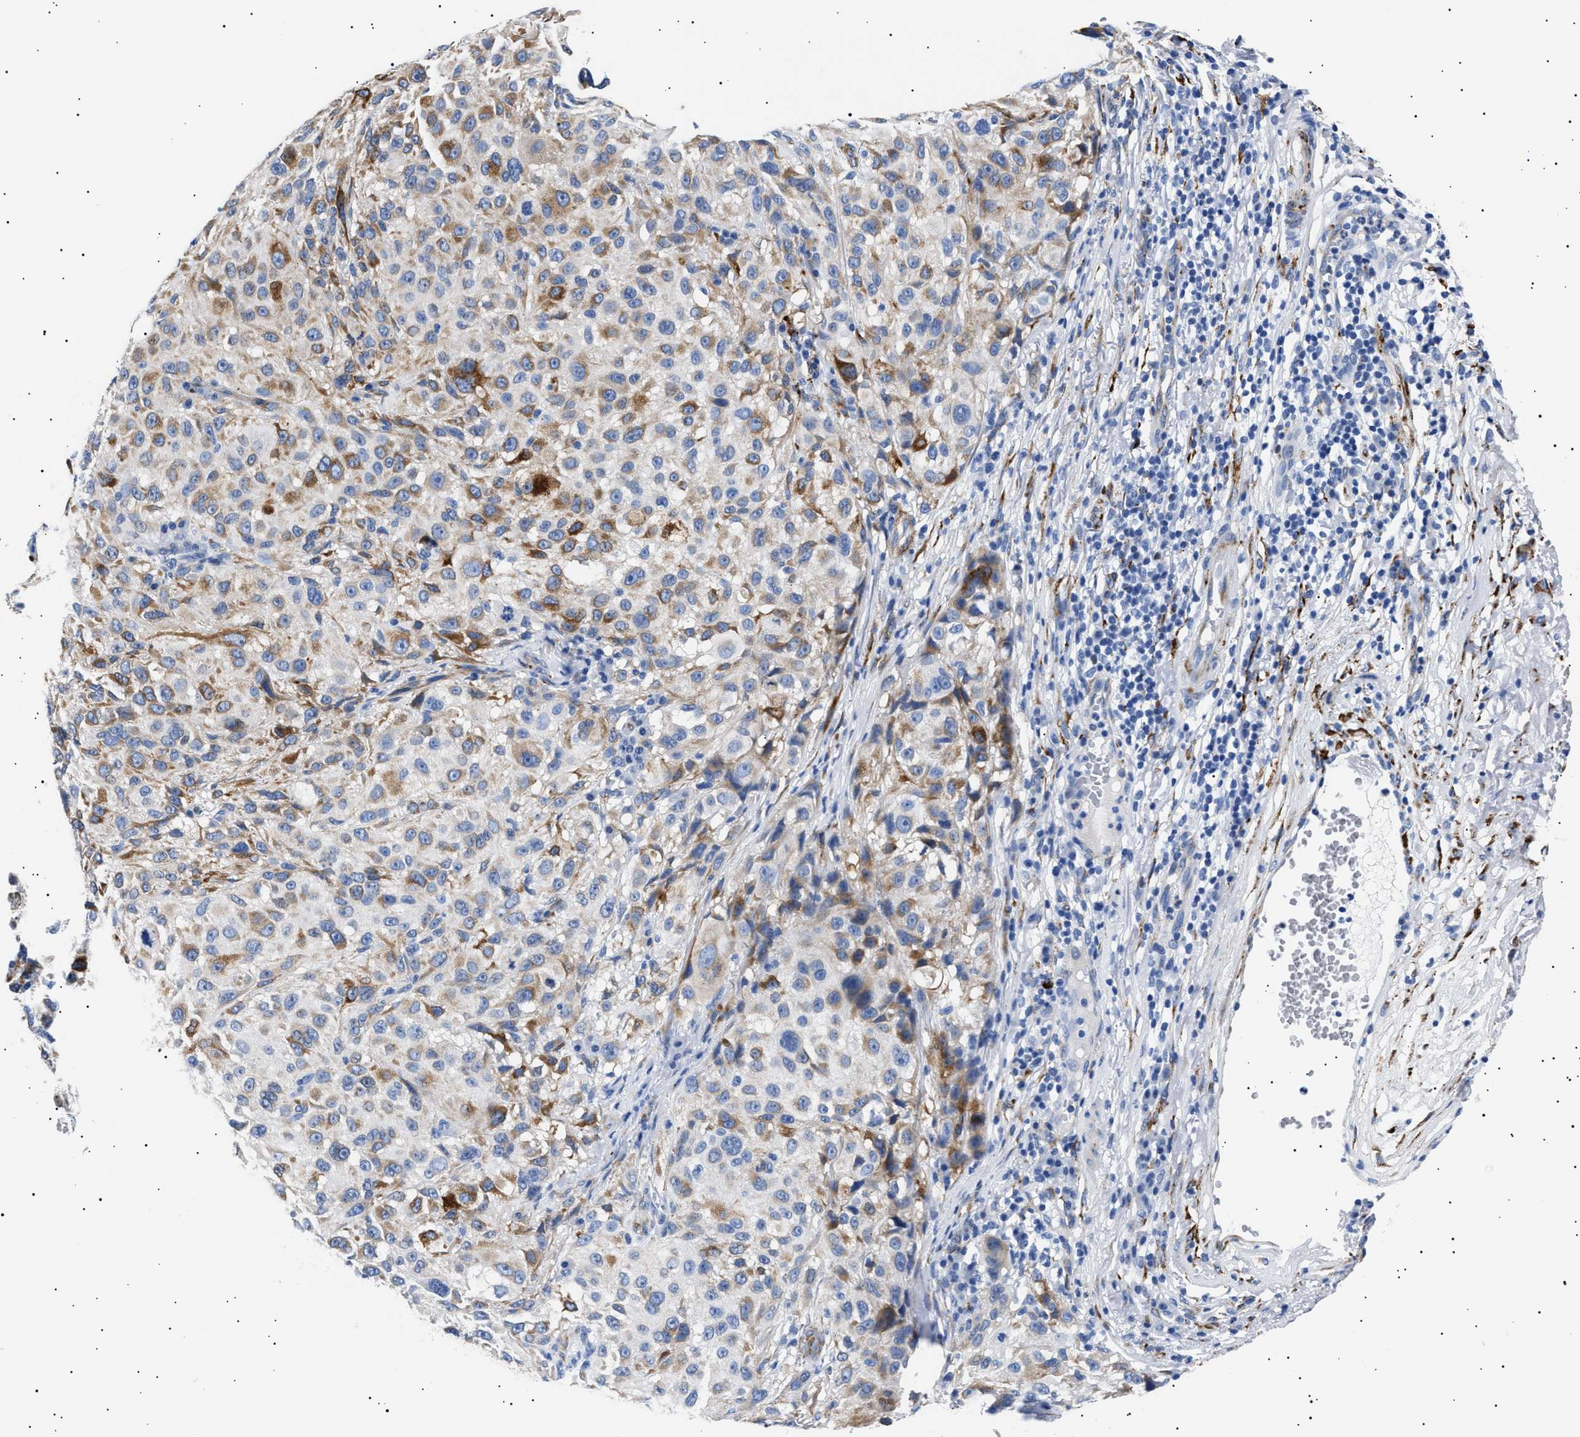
{"staining": {"intensity": "negative", "quantity": "none", "location": "none"}, "tissue": "melanoma", "cell_type": "Tumor cells", "image_type": "cancer", "snomed": [{"axis": "morphology", "description": "Necrosis, NOS"}, {"axis": "morphology", "description": "Malignant melanoma, NOS"}, {"axis": "topography", "description": "Skin"}], "caption": "Melanoma stained for a protein using IHC demonstrates no expression tumor cells.", "gene": "HEMGN", "patient": {"sex": "female", "age": 87}}